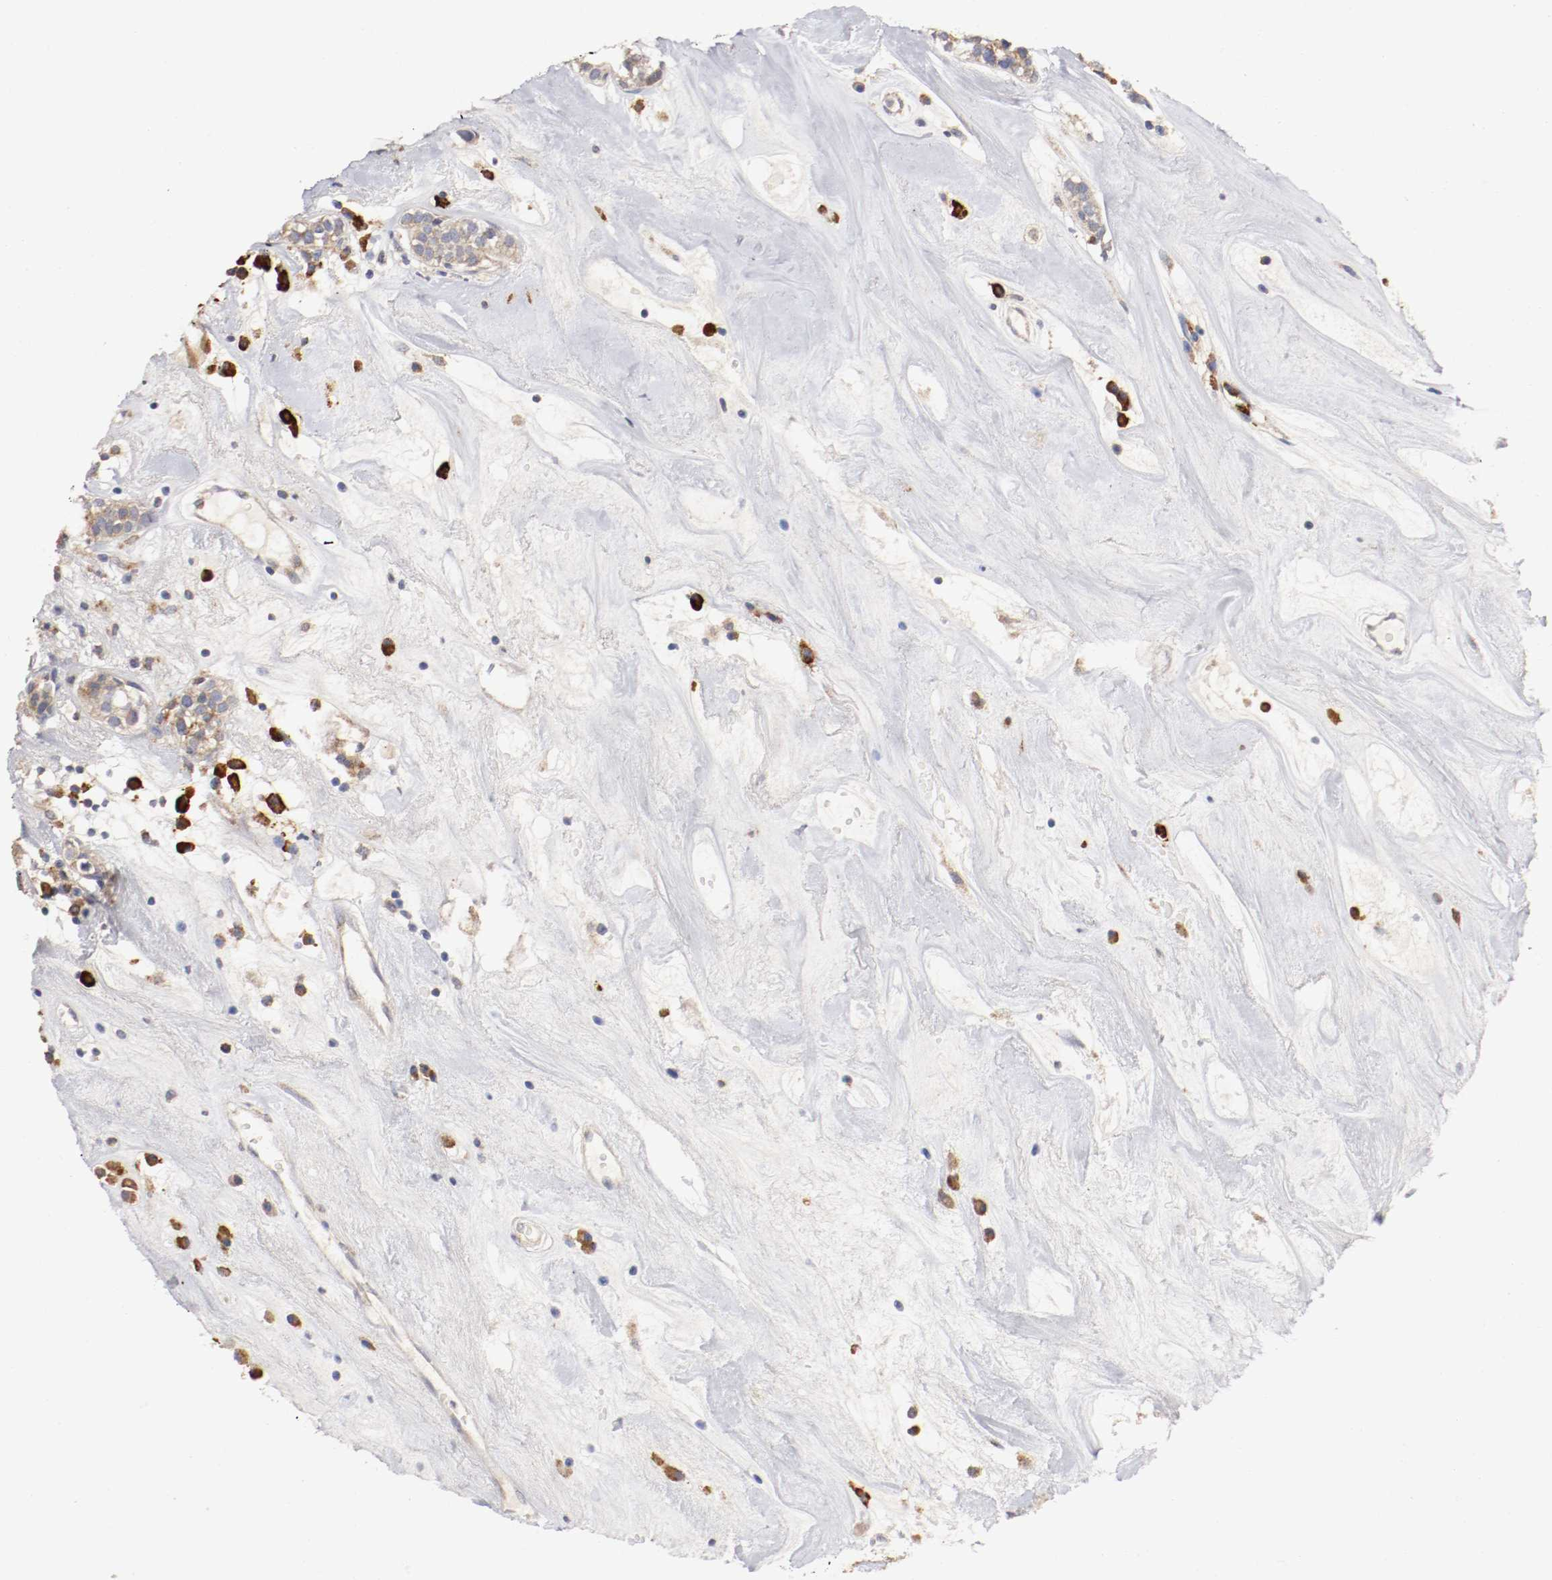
{"staining": {"intensity": "weak", "quantity": "25%-75%", "location": "cytoplasmic/membranous"}, "tissue": "head and neck cancer", "cell_type": "Tumor cells", "image_type": "cancer", "snomed": [{"axis": "morphology", "description": "Adenocarcinoma, NOS"}, {"axis": "topography", "description": "Salivary gland"}, {"axis": "topography", "description": "Head-Neck"}], "caption": "Immunohistochemistry photomicrograph of adenocarcinoma (head and neck) stained for a protein (brown), which demonstrates low levels of weak cytoplasmic/membranous positivity in about 25%-75% of tumor cells.", "gene": "TRAF2", "patient": {"sex": "female", "age": 65}}